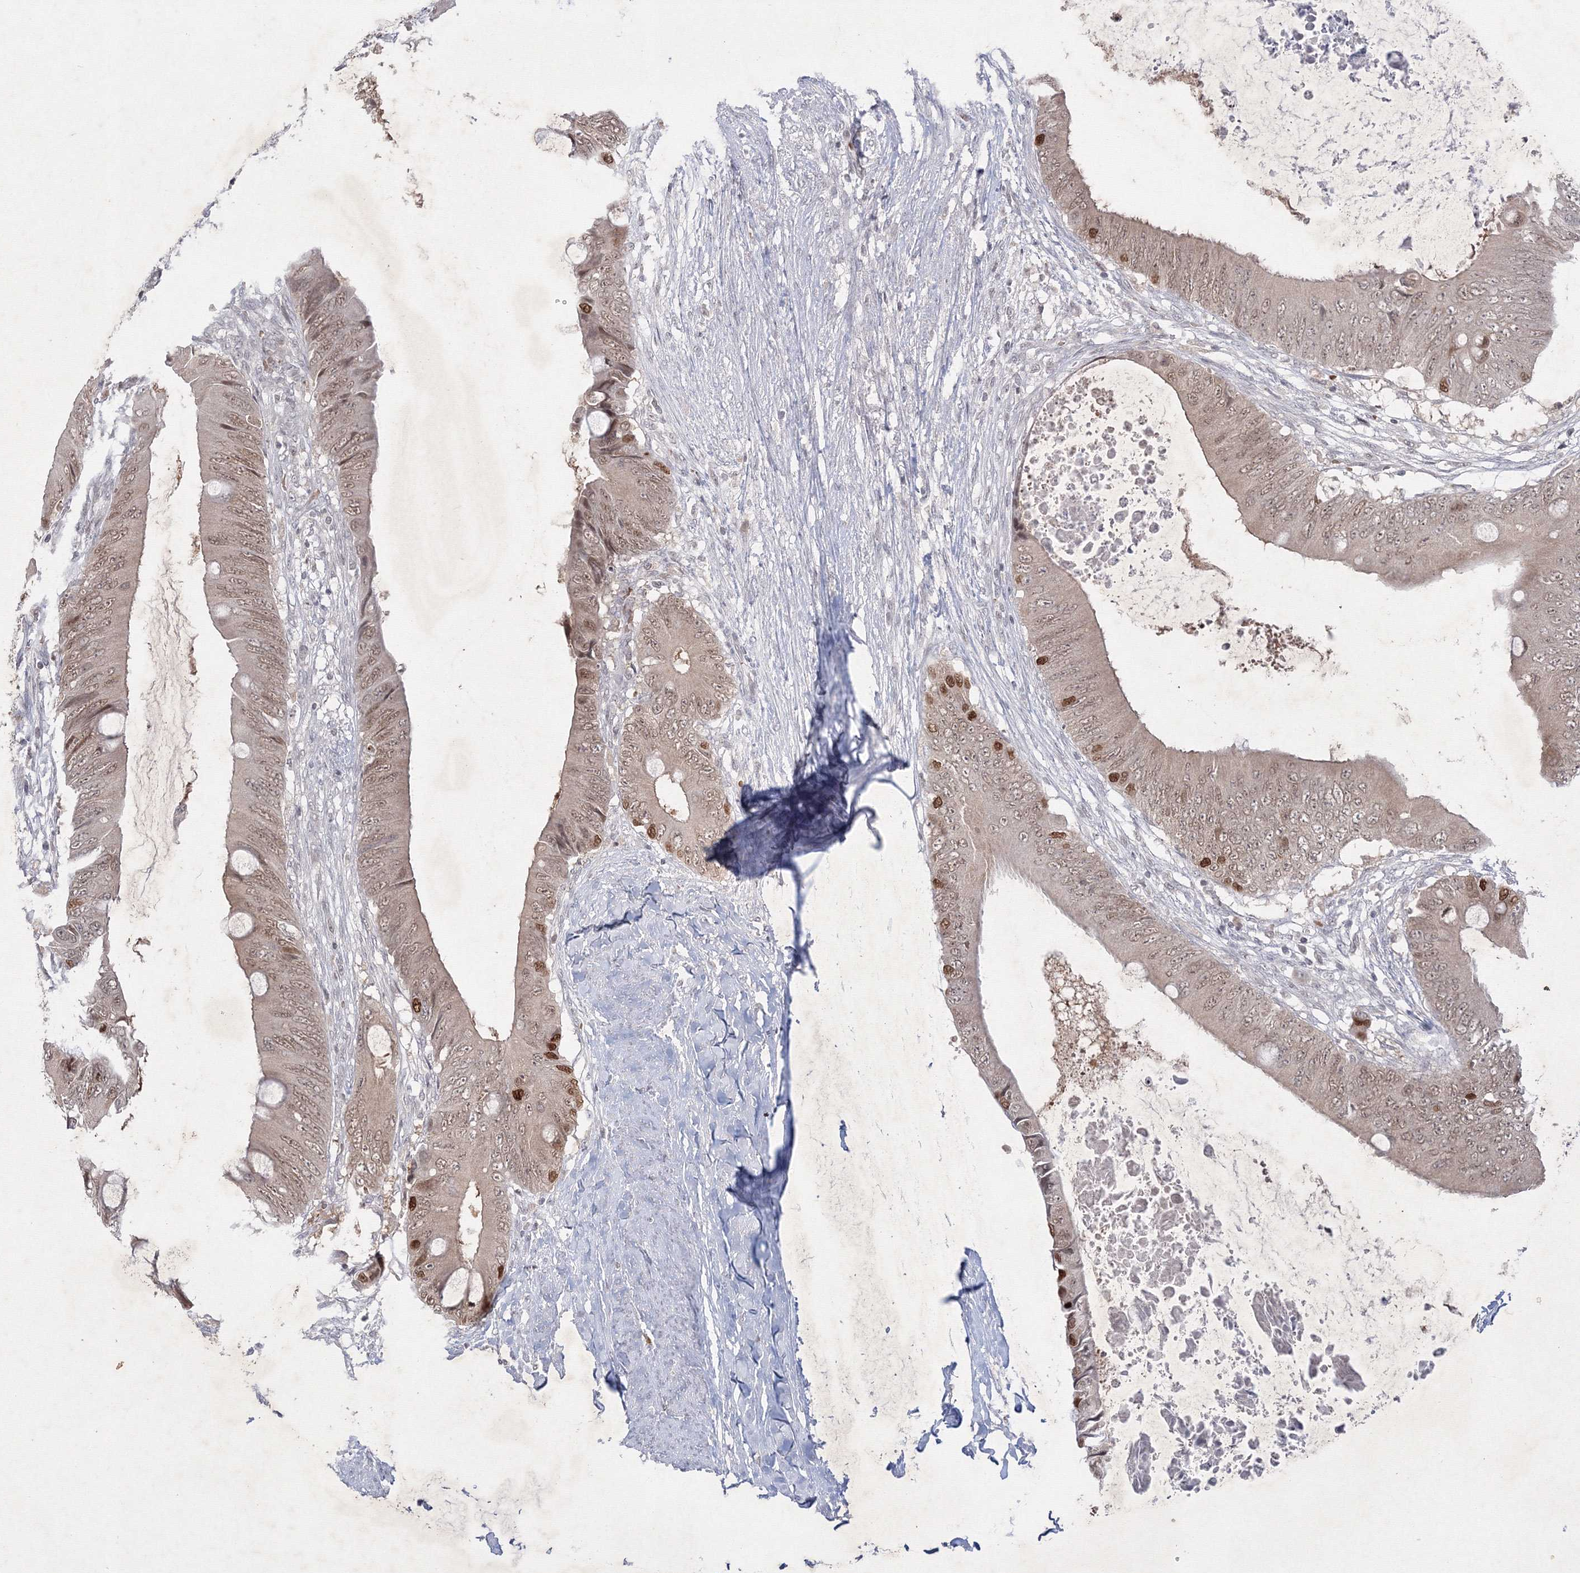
{"staining": {"intensity": "strong", "quantity": "<25%", "location": "nuclear"}, "tissue": "colorectal cancer", "cell_type": "Tumor cells", "image_type": "cancer", "snomed": [{"axis": "morphology", "description": "Normal tissue, NOS"}, {"axis": "morphology", "description": "Adenocarcinoma, NOS"}, {"axis": "topography", "description": "Rectum"}, {"axis": "topography", "description": "Peripheral nerve tissue"}], "caption": "Strong nuclear expression for a protein is appreciated in about <25% of tumor cells of colorectal adenocarcinoma using IHC.", "gene": "NXPE3", "patient": {"sex": "female", "age": 77}}